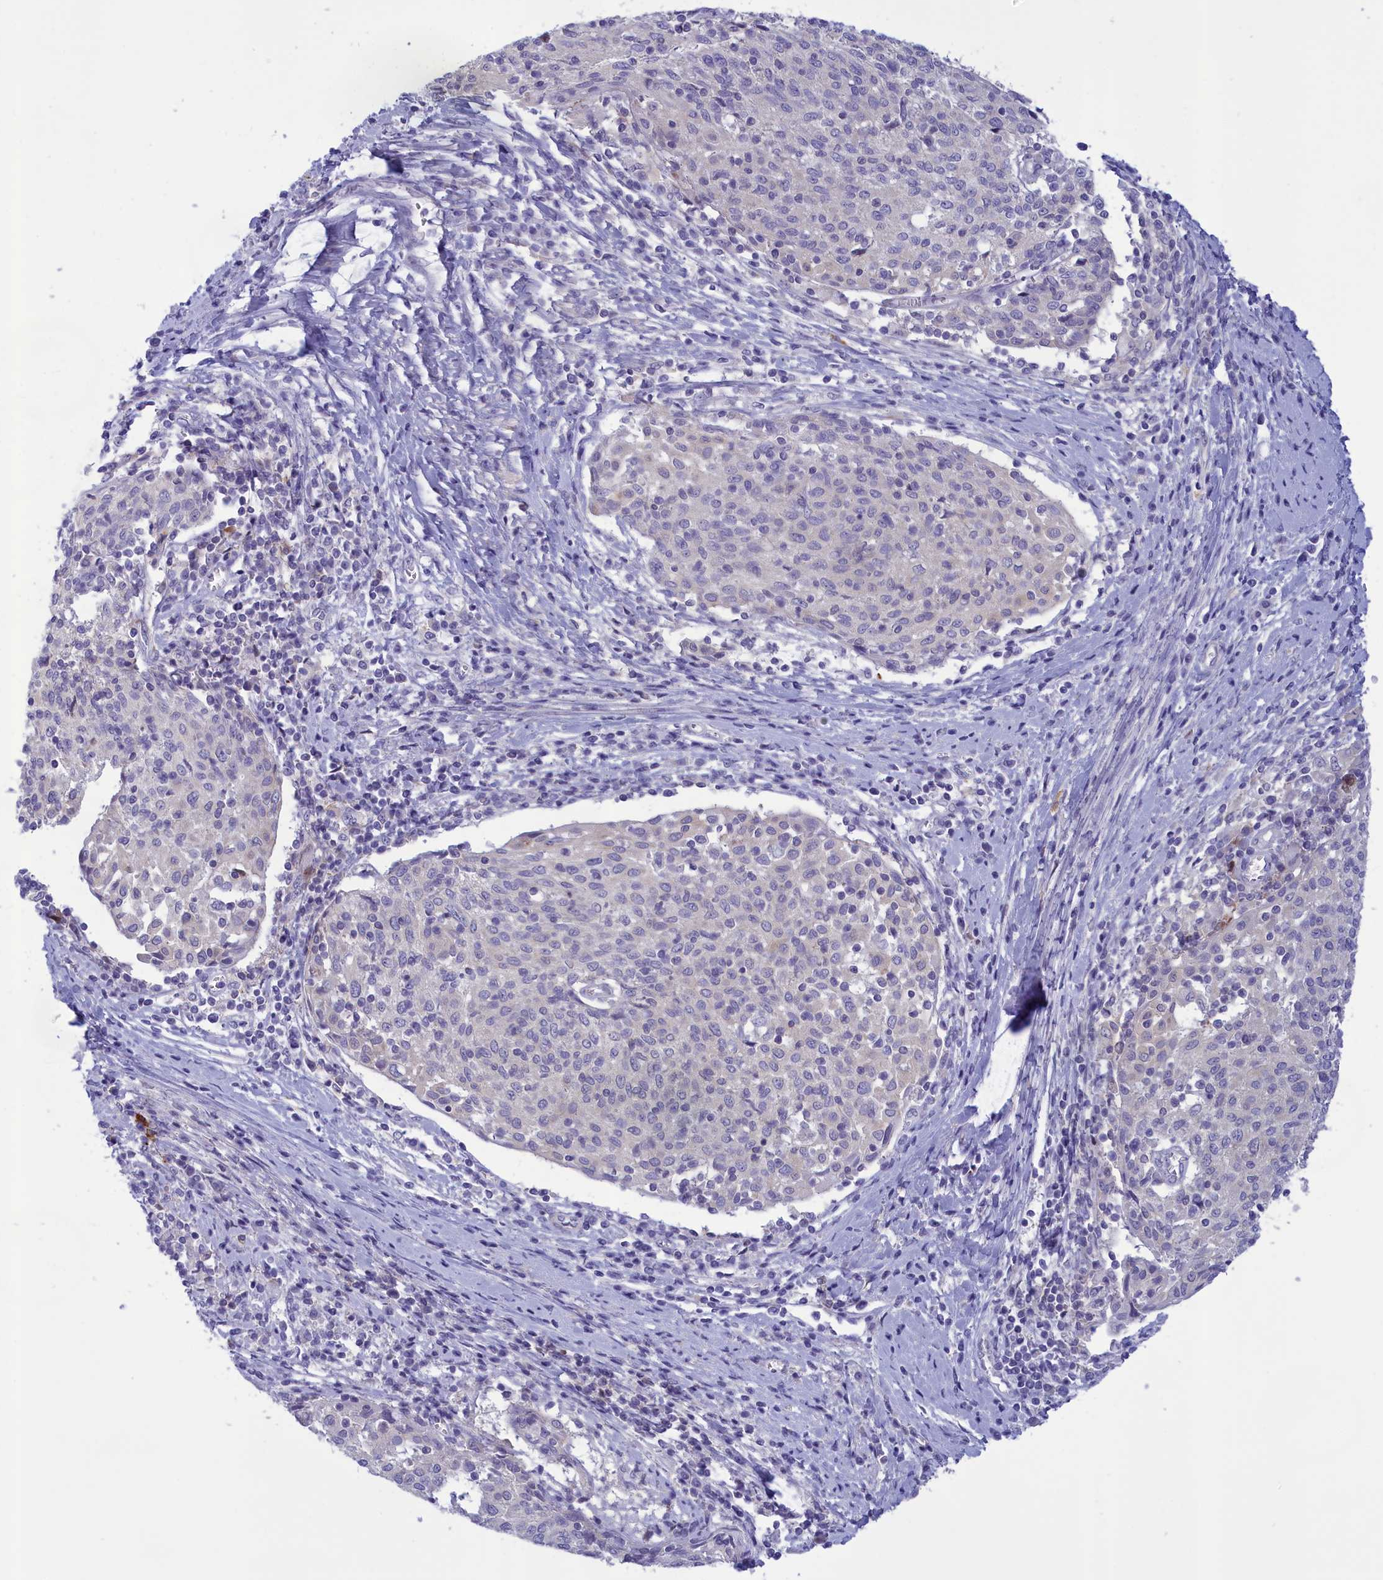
{"staining": {"intensity": "negative", "quantity": "none", "location": "none"}, "tissue": "cervical cancer", "cell_type": "Tumor cells", "image_type": "cancer", "snomed": [{"axis": "morphology", "description": "Squamous cell carcinoma, NOS"}, {"axis": "topography", "description": "Cervix"}], "caption": "Immunohistochemical staining of squamous cell carcinoma (cervical) displays no significant positivity in tumor cells. (Brightfield microscopy of DAB immunohistochemistry at high magnification).", "gene": "CORO2A", "patient": {"sex": "female", "age": 52}}